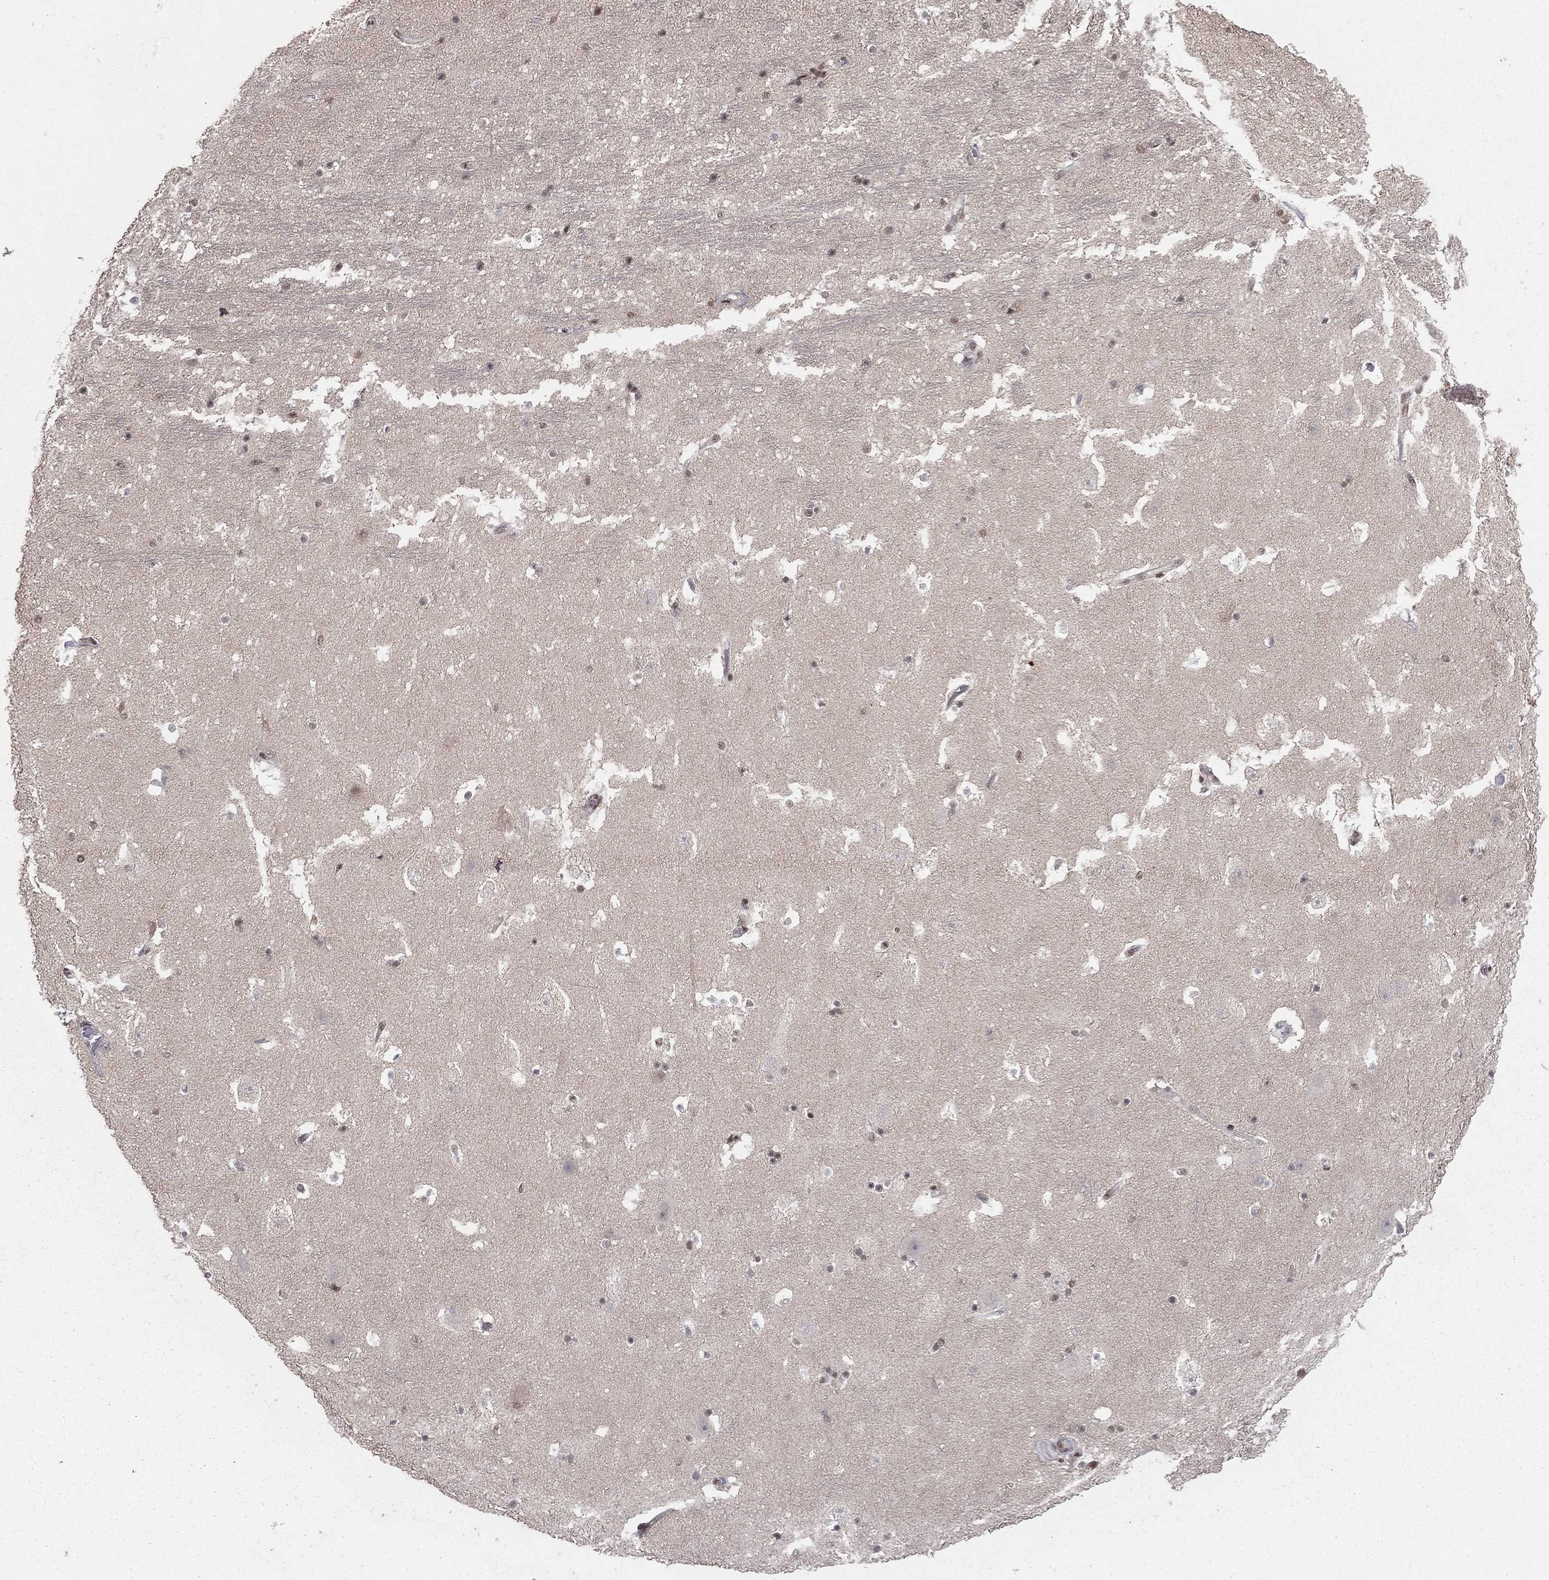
{"staining": {"intensity": "weak", "quantity": "<25%", "location": "nuclear"}, "tissue": "hippocampus", "cell_type": "Glial cells", "image_type": "normal", "snomed": [{"axis": "morphology", "description": "Normal tissue, NOS"}, {"axis": "topography", "description": "Hippocampus"}], "caption": "Immunohistochemical staining of normal human hippocampus exhibits no significant positivity in glial cells.", "gene": "NFYB", "patient": {"sex": "male", "age": 51}}